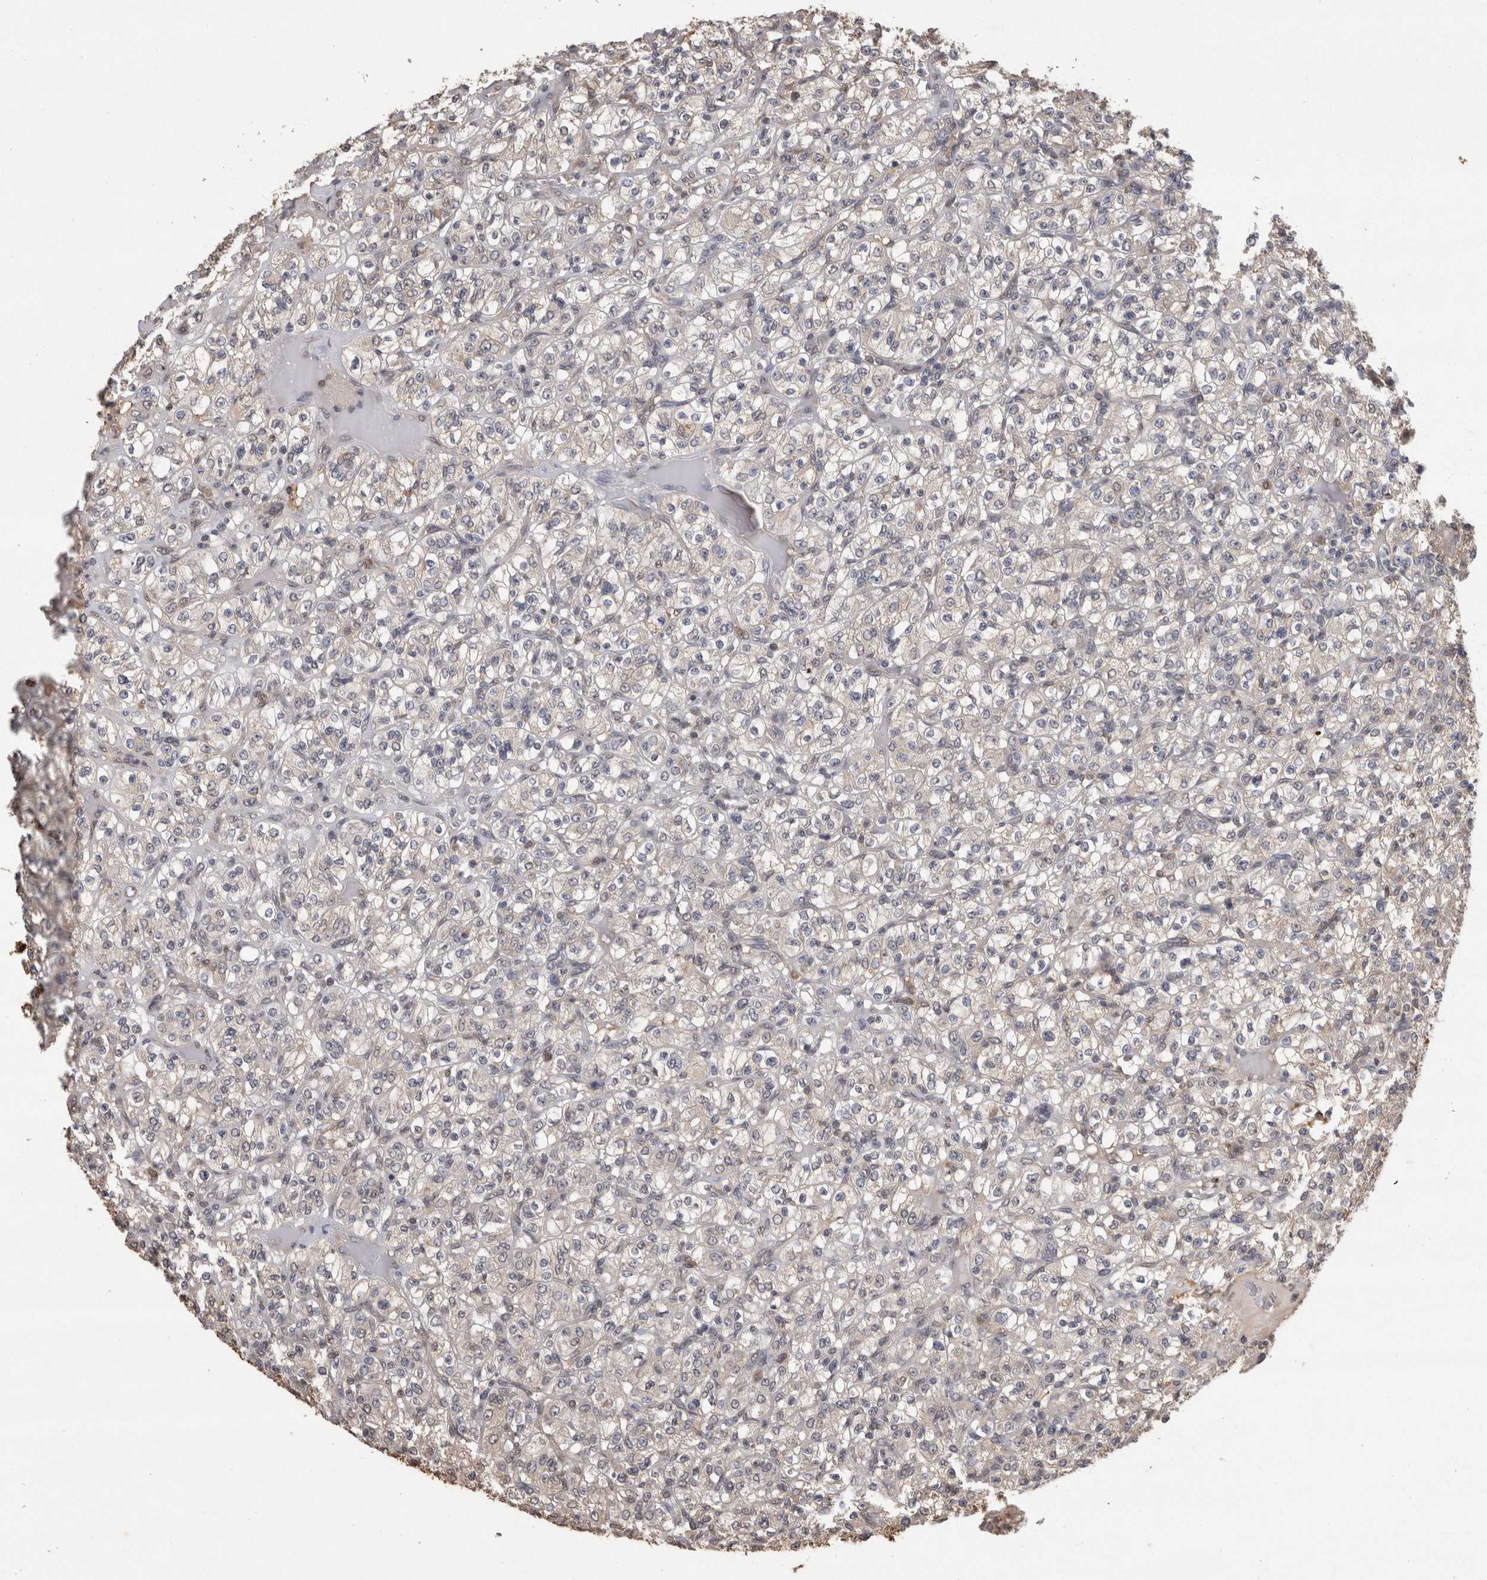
{"staining": {"intensity": "negative", "quantity": "none", "location": "none"}, "tissue": "renal cancer", "cell_type": "Tumor cells", "image_type": "cancer", "snomed": [{"axis": "morphology", "description": "Normal tissue, NOS"}, {"axis": "morphology", "description": "Adenocarcinoma, NOS"}, {"axis": "topography", "description": "Kidney"}], "caption": "High magnification brightfield microscopy of adenocarcinoma (renal) stained with DAB (3,3'-diaminobenzidine) (brown) and counterstained with hematoxylin (blue): tumor cells show no significant expression. (Stains: DAB (3,3'-diaminobenzidine) immunohistochemistry with hematoxylin counter stain, Microscopy: brightfield microscopy at high magnification).", "gene": "PREP", "patient": {"sex": "female", "age": 72}}